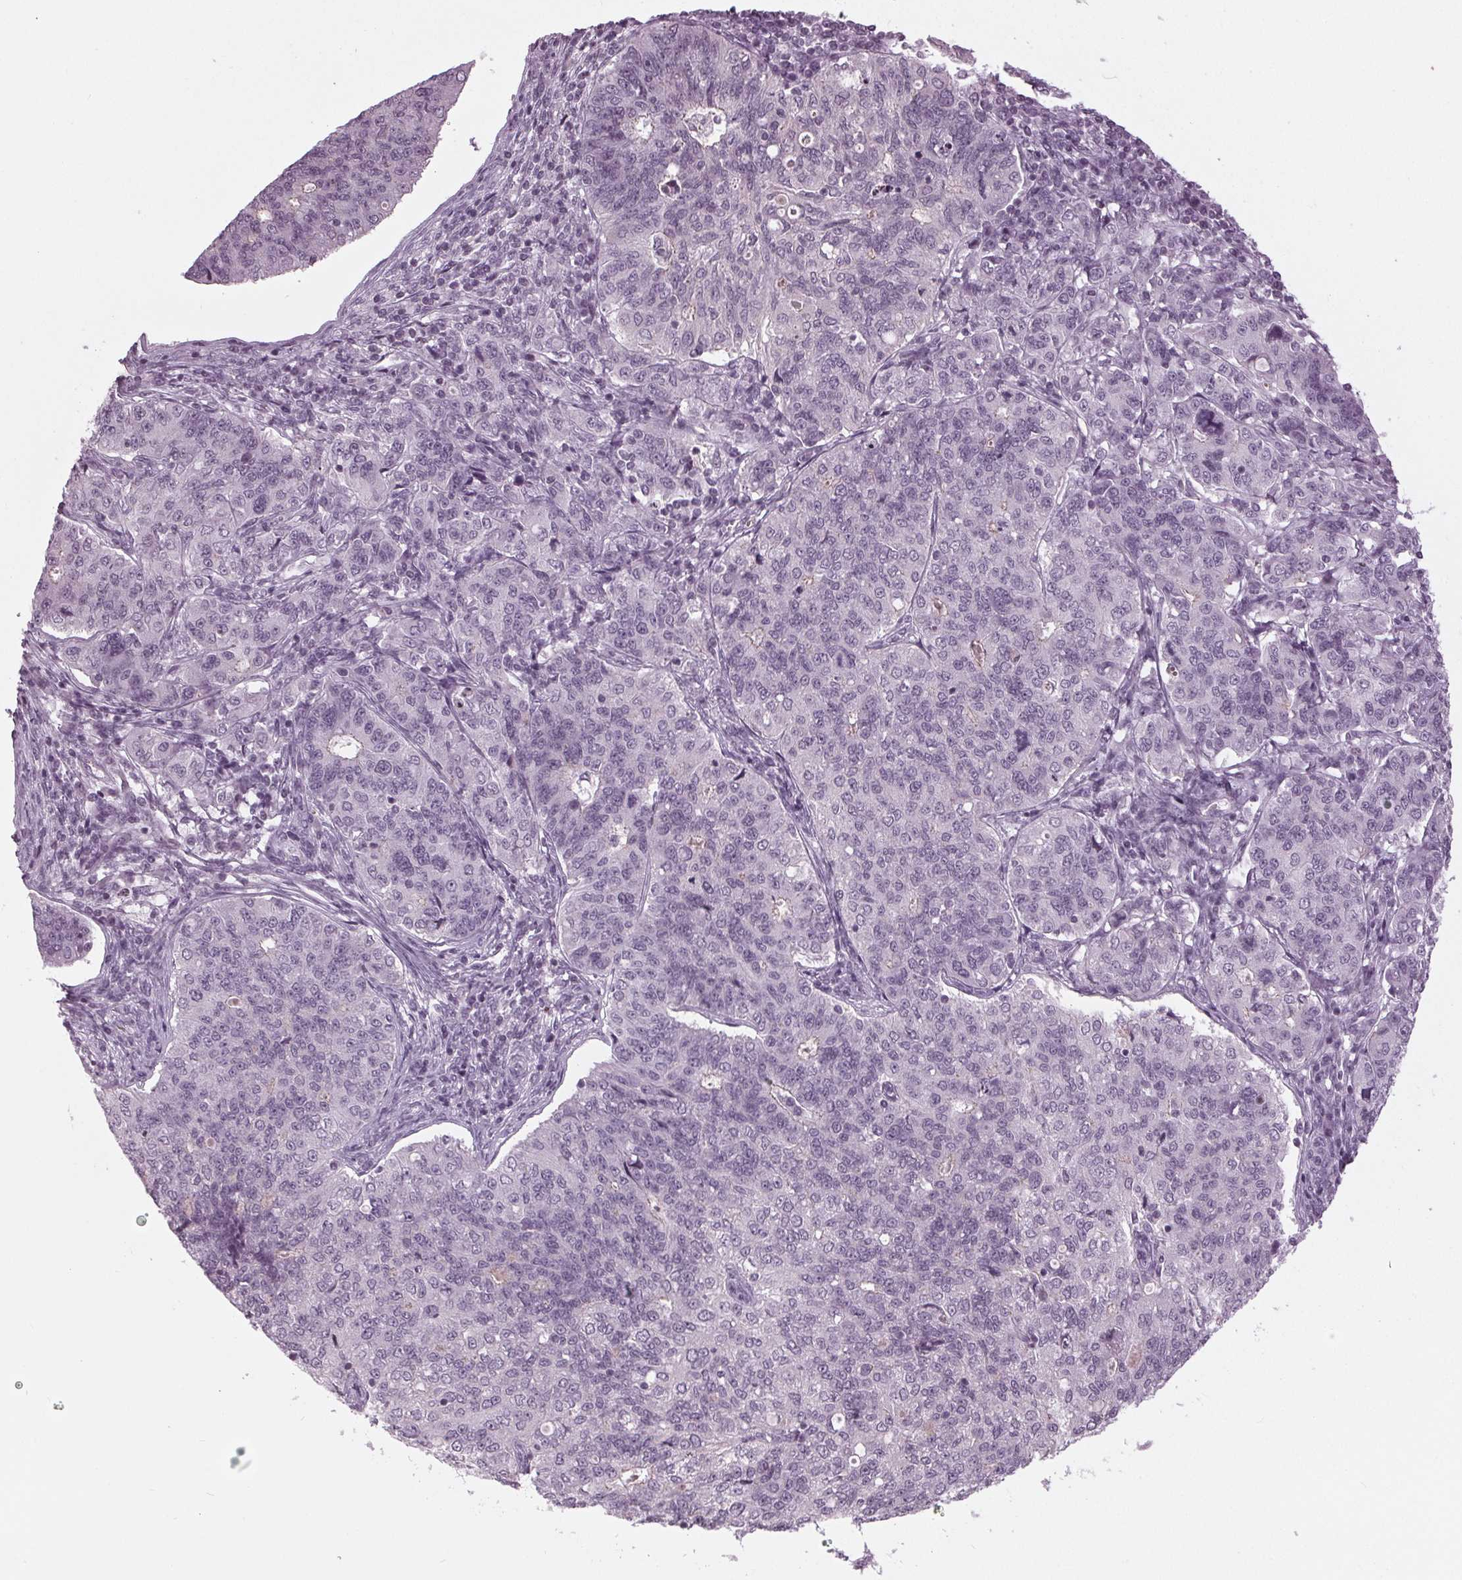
{"staining": {"intensity": "negative", "quantity": "none", "location": "none"}, "tissue": "endometrial cancer", "cell_type": "Tumor cells", "image_type": "cancer", "snomed": [{"axis": "morphology", "description": "Adenocarcinoma, NOS"}, {"axis": "topography", "description": "Endometrium"}], "caption": "A photomicrograph of endometrial adenocarcinoma stained for a protein displays no brown staining in tumor cells.", "gene": "SLC9A4", "patient": {"sex": "female", "age": 43}}